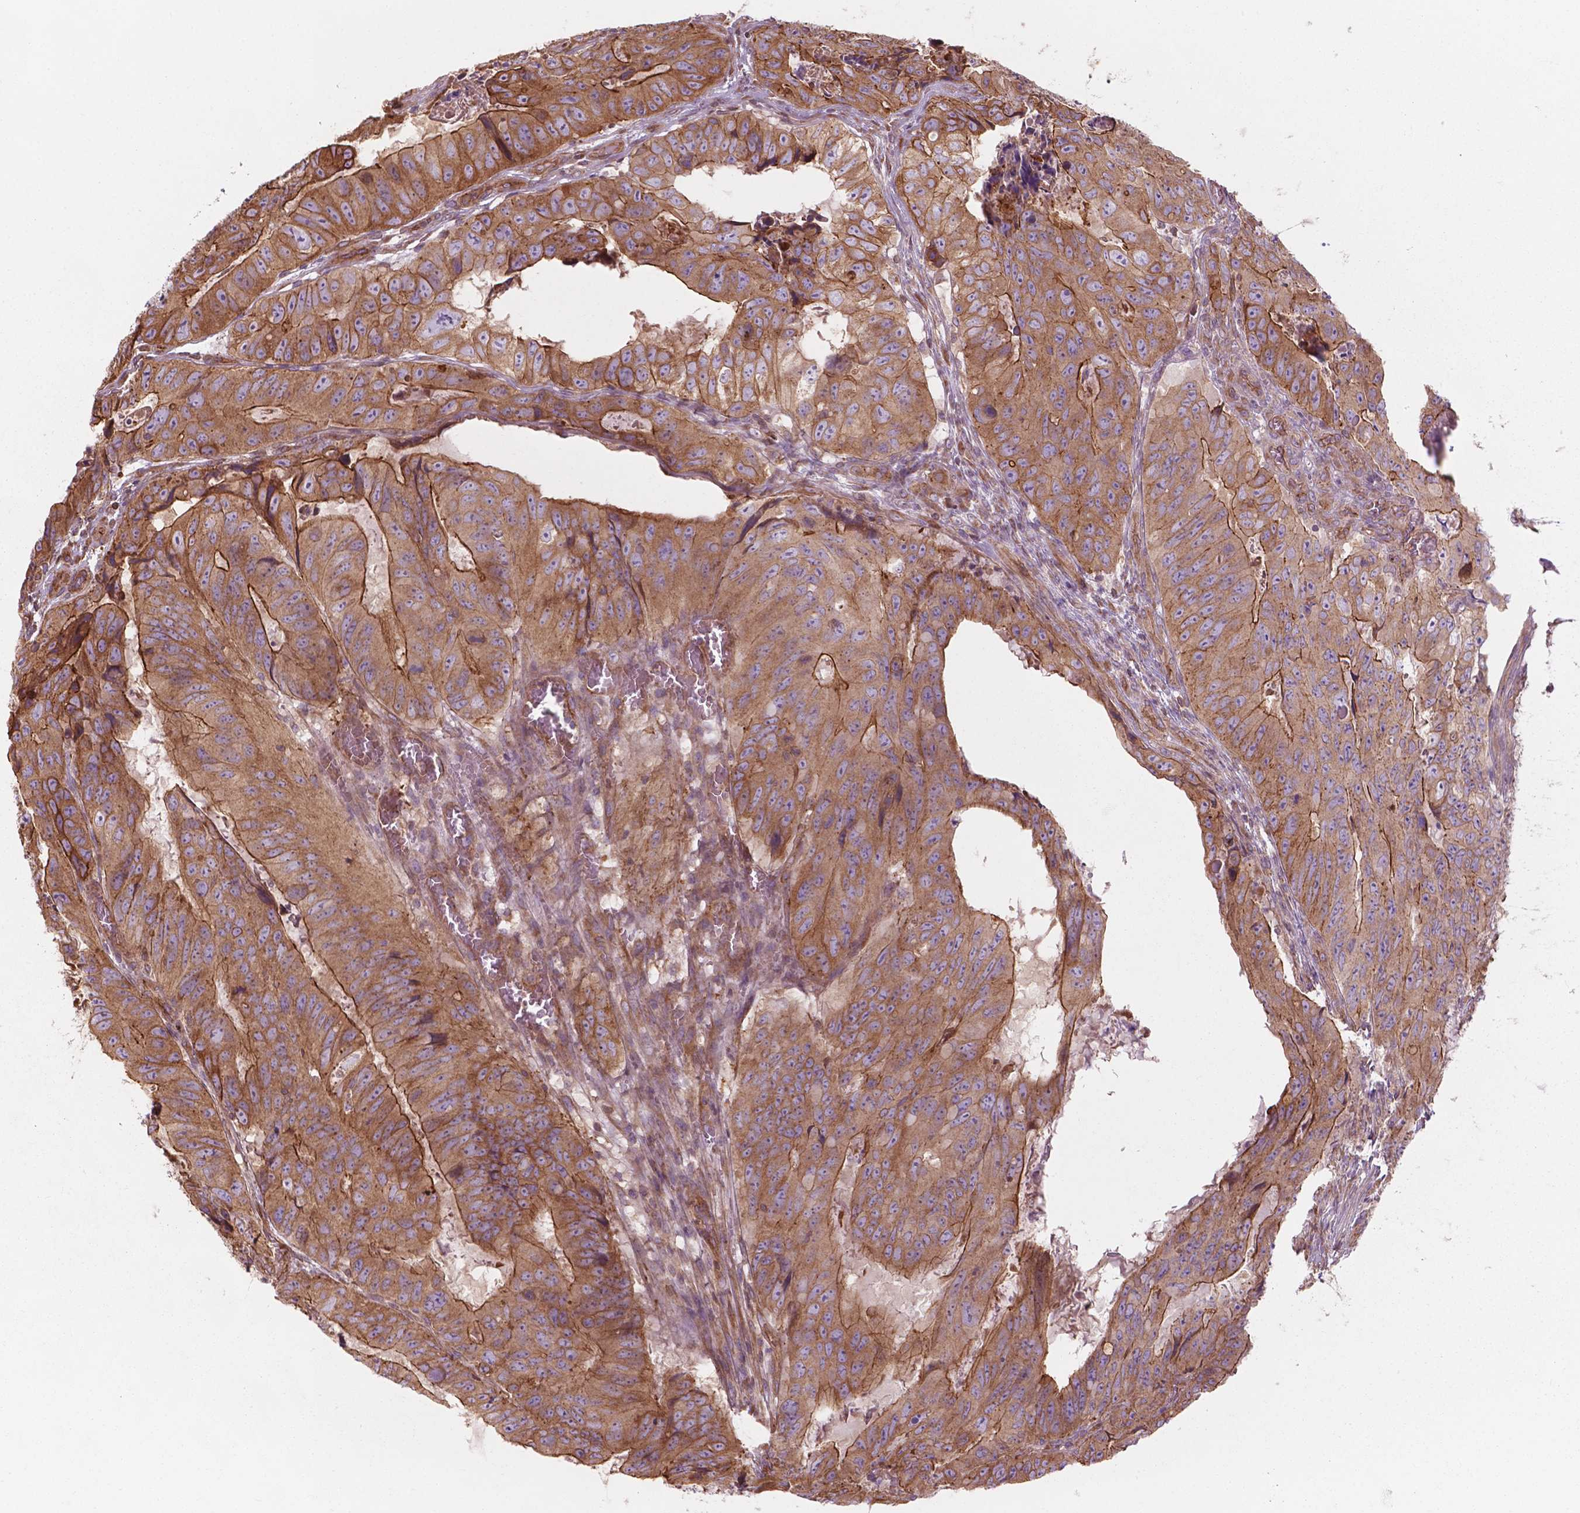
{"staining": {"intensity": "moderate", "quantity": ">75%", "location": "cytoplasmic/membranous"}, "tissue": "colorectal cancer", "cell_type": "Tumor cells", "image_type": "cancer", "snomed": [{"axis": "morphology", "description": "Adenocarcinoma, NOS"}, {"axis": "topography", "description": "Colon"}], "caption": "IHC (DAB) staining of human colorectal adenocarcinoma demonstrates moderate cytoplasmic/membranous protein expression in about >75% of tumor cells.", "gene": "SURF4", "patient": {"sex": "male", "age": 79}}